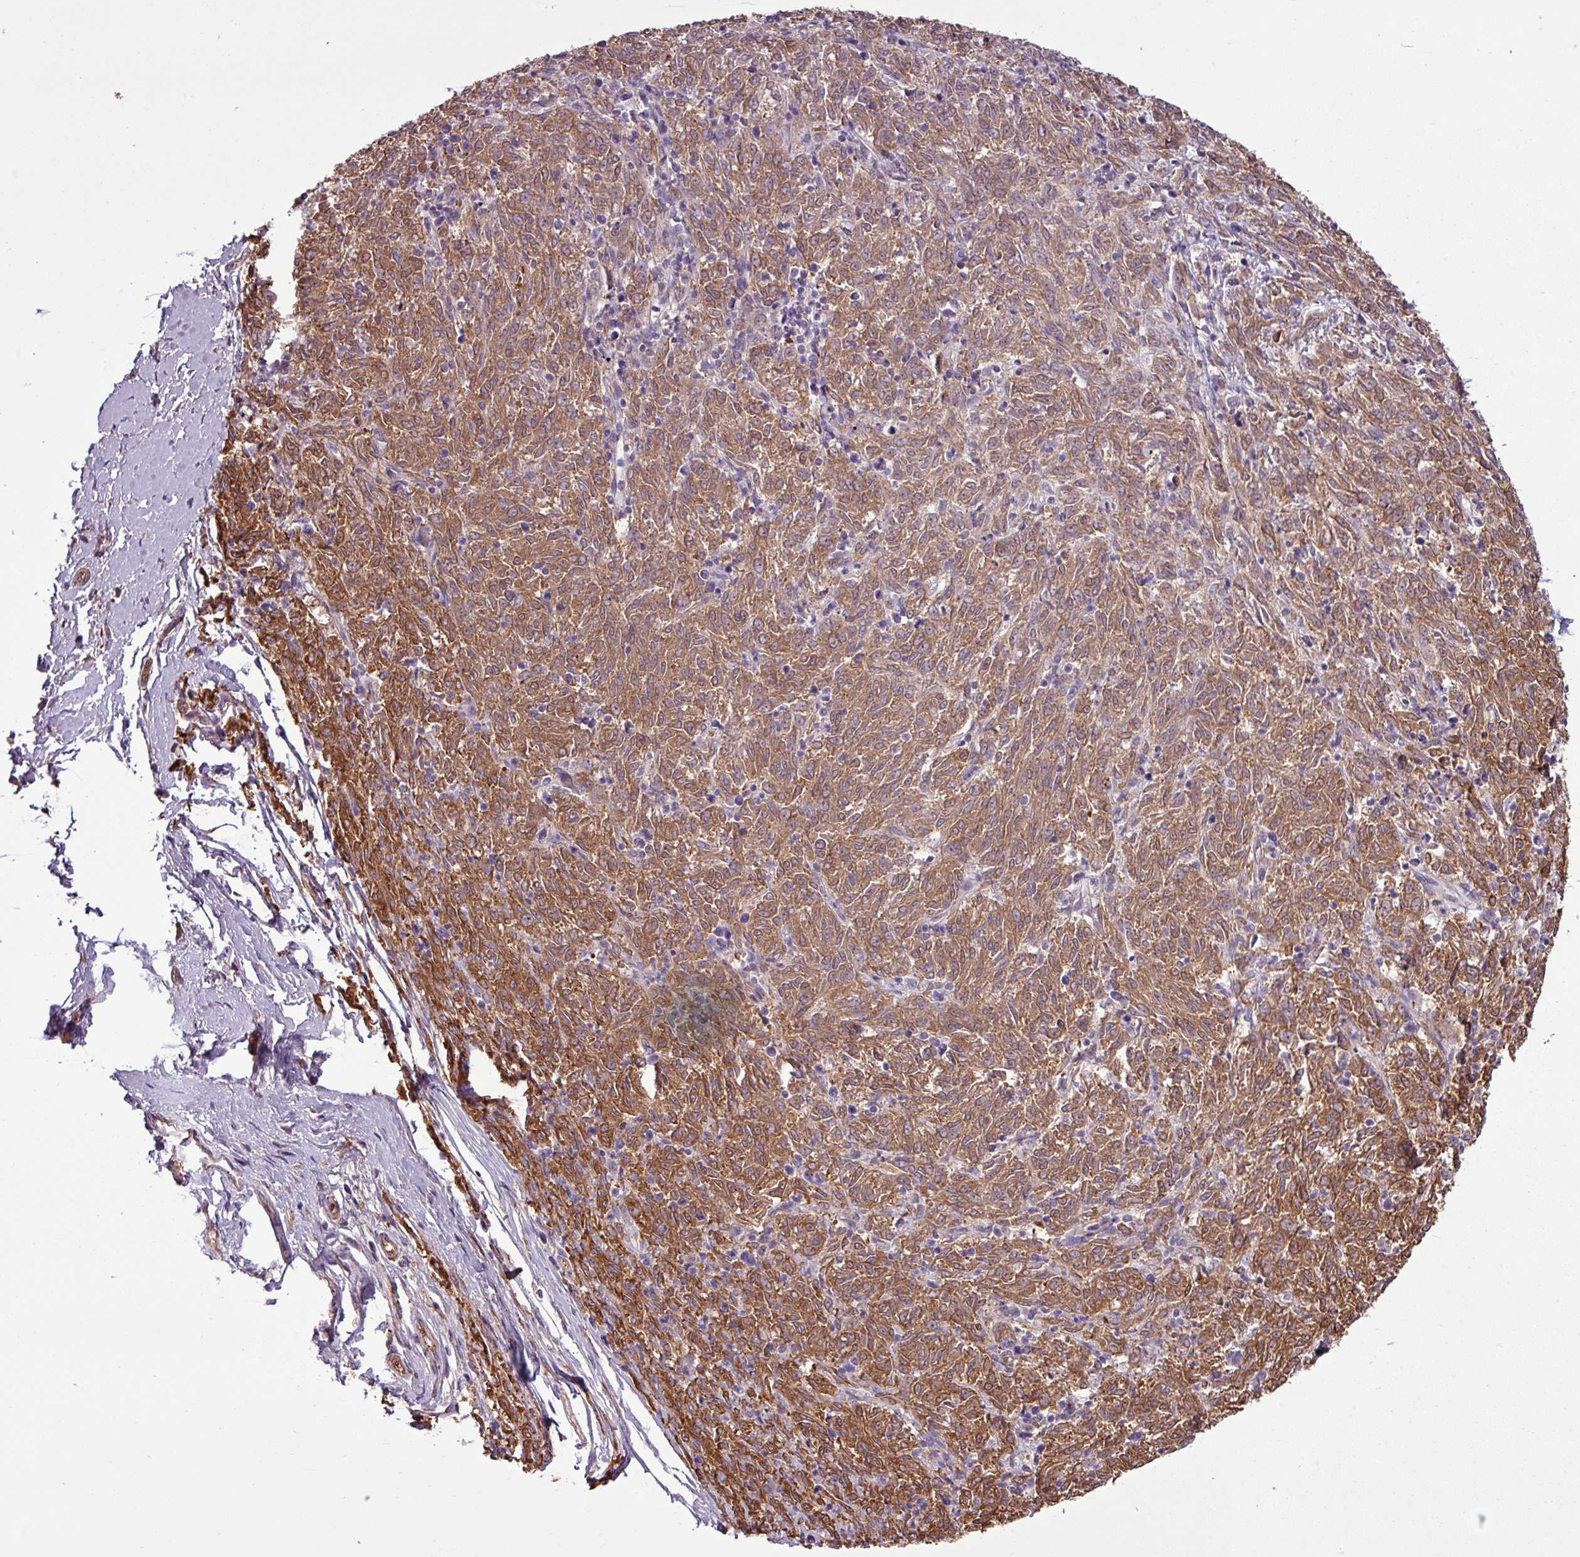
{"staining": {"intensity": "moderate", "quantity": ">75%", "location": "cytoplasmic/membranous"}, "tissue": "melanoma", "cell_type": "Tumor cells", "image_type": "cancer", "snomed": [{"axis": "morphology", "description": "Malignant melanoma, NOS"}, {"axis": "topography", "description": "Skin"}], "caption": "Malignant melanoma tissue exhibits moderate cytoplasmic/membranous expression in about >75% of tumor cells", "gene": "PACSIN2", "patient": {"sex": "female", "age": 72}}